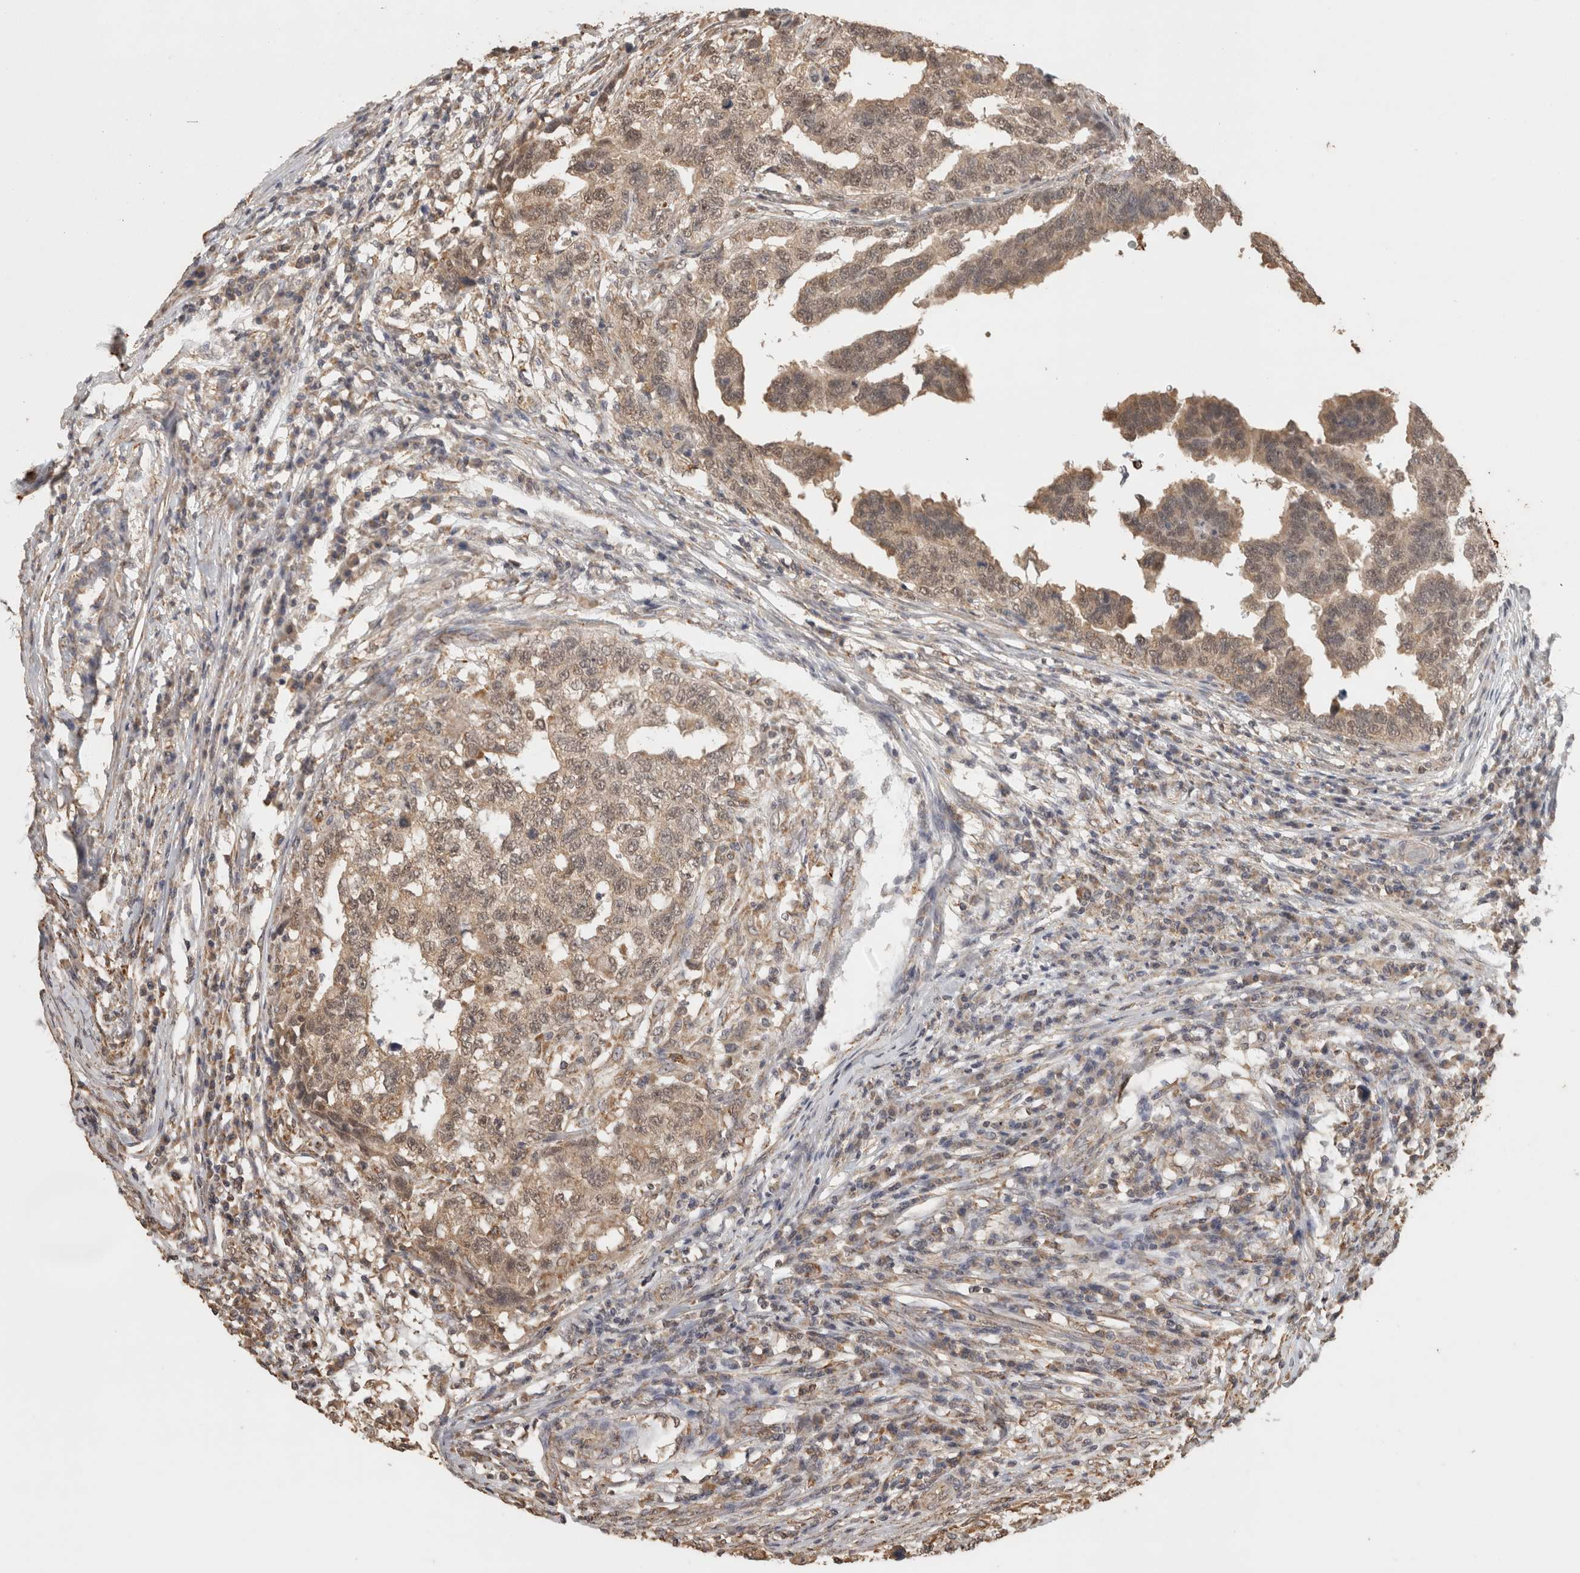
{"staining": {"intensity": "weak", "quantity": ">75%", "location": "cytoplasmic/membranous"}, "tissue": "testis cancer", "cell_type": "Tumor cells", "image_type": "cancer", "snomed": [{"axis": "morphology", "description": "Carcinoma, Embryonal, NOS"}, {"axis": "topography", "description": "Testis"}], "caption": "Protein staining of embryonal carcinoma (testis) tissue exhibits weak cytoplasmic/membranous staining in approximately >75% of tumor cells.", "gene": "BNIP3L", "patient": {"sex": "male", "age": 21}}